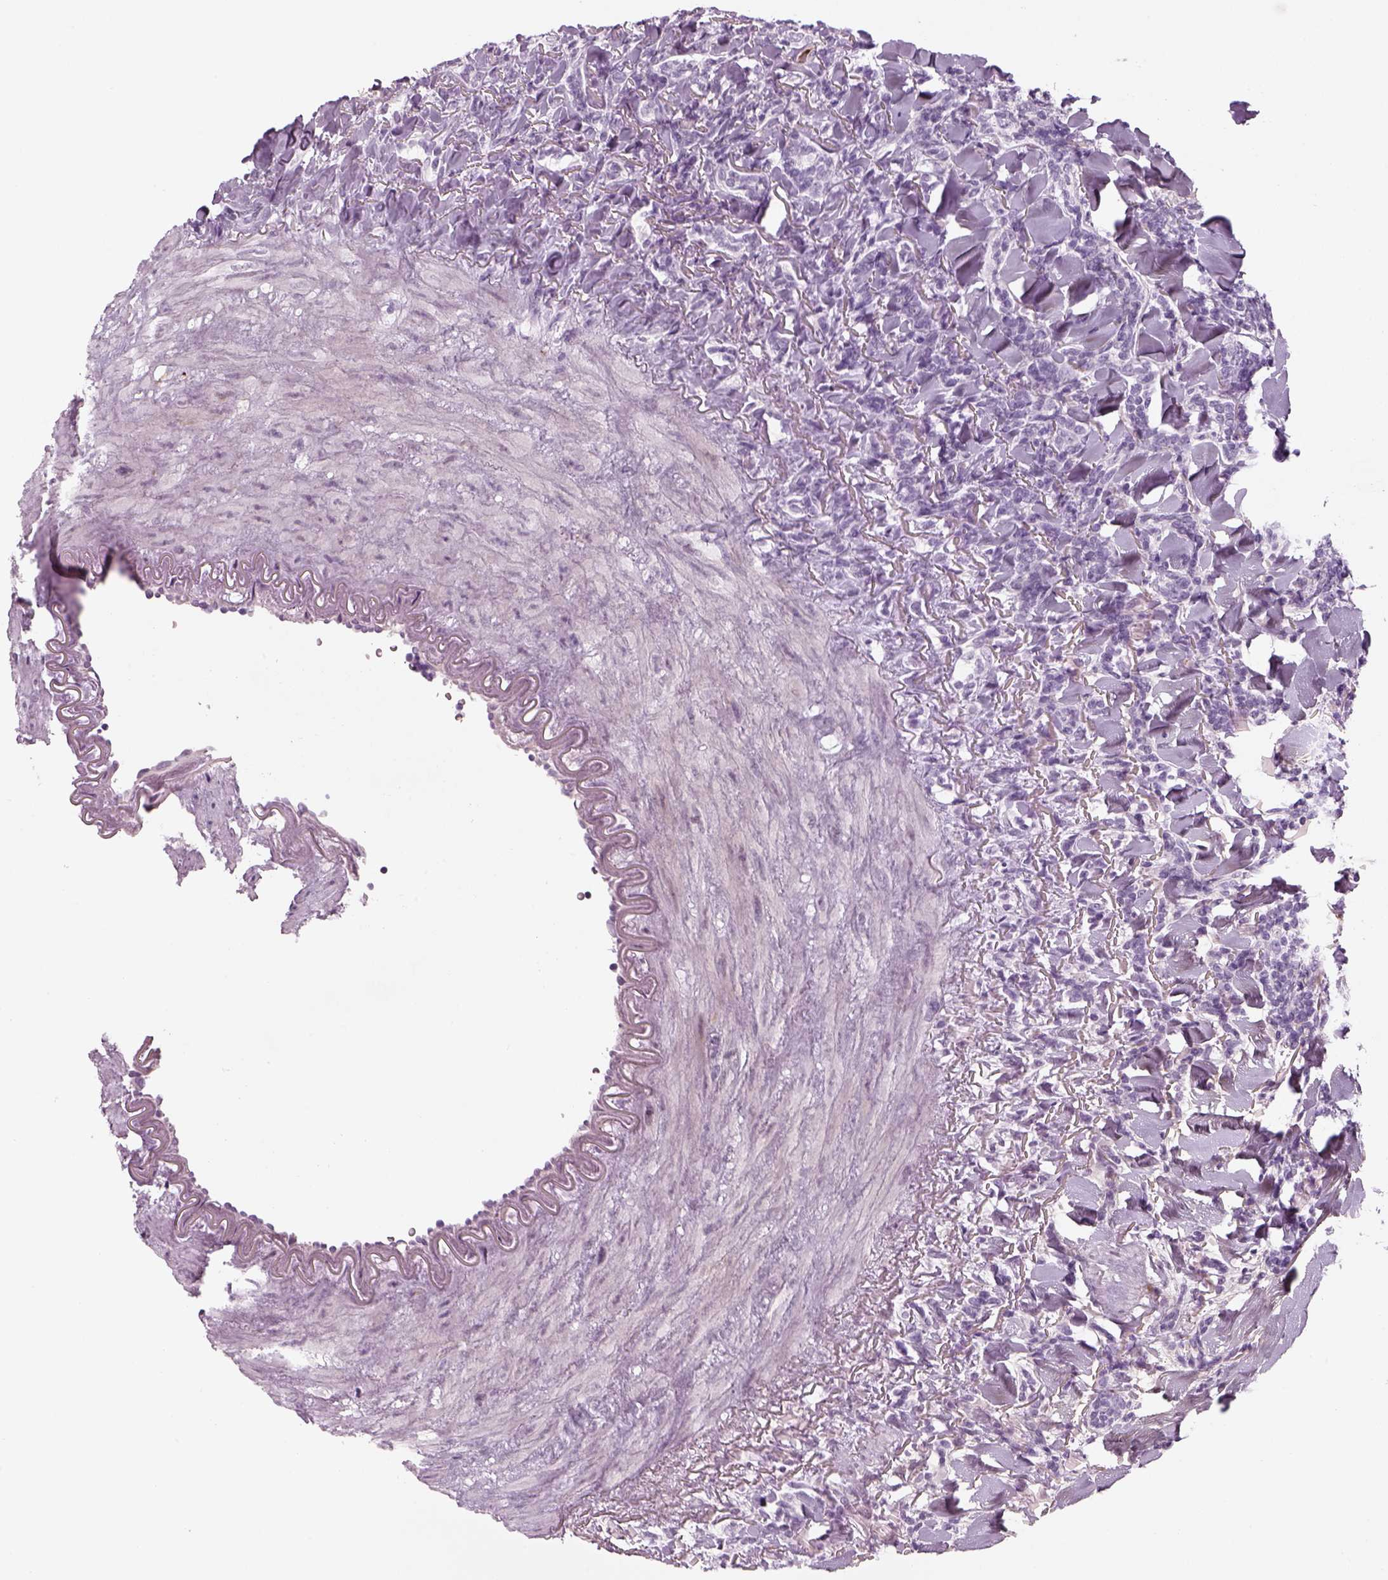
{"staining": {"intensity": "negative", "quantity": "none", "location": "none"}, "tissue": "lymphoma", "cell_type": "Tumor cells", "image_type": "cancer", "snomed": [{"axis": "morphology", "description": "Malignant lymphoma, non-Hodgkin's type, Low grade"}, {"axis": "topography", "description": "Lymph node"}], "caption": "Histopathology image shows no significant protein positivity in tumor cells of malignant lymphoma, non-Hodgkin's type (low-grade). (IHC, brightfield microscopy, high magnification).", "gene": "PABPC1L2B", "patient": {"sex": "female", "age": 56}}